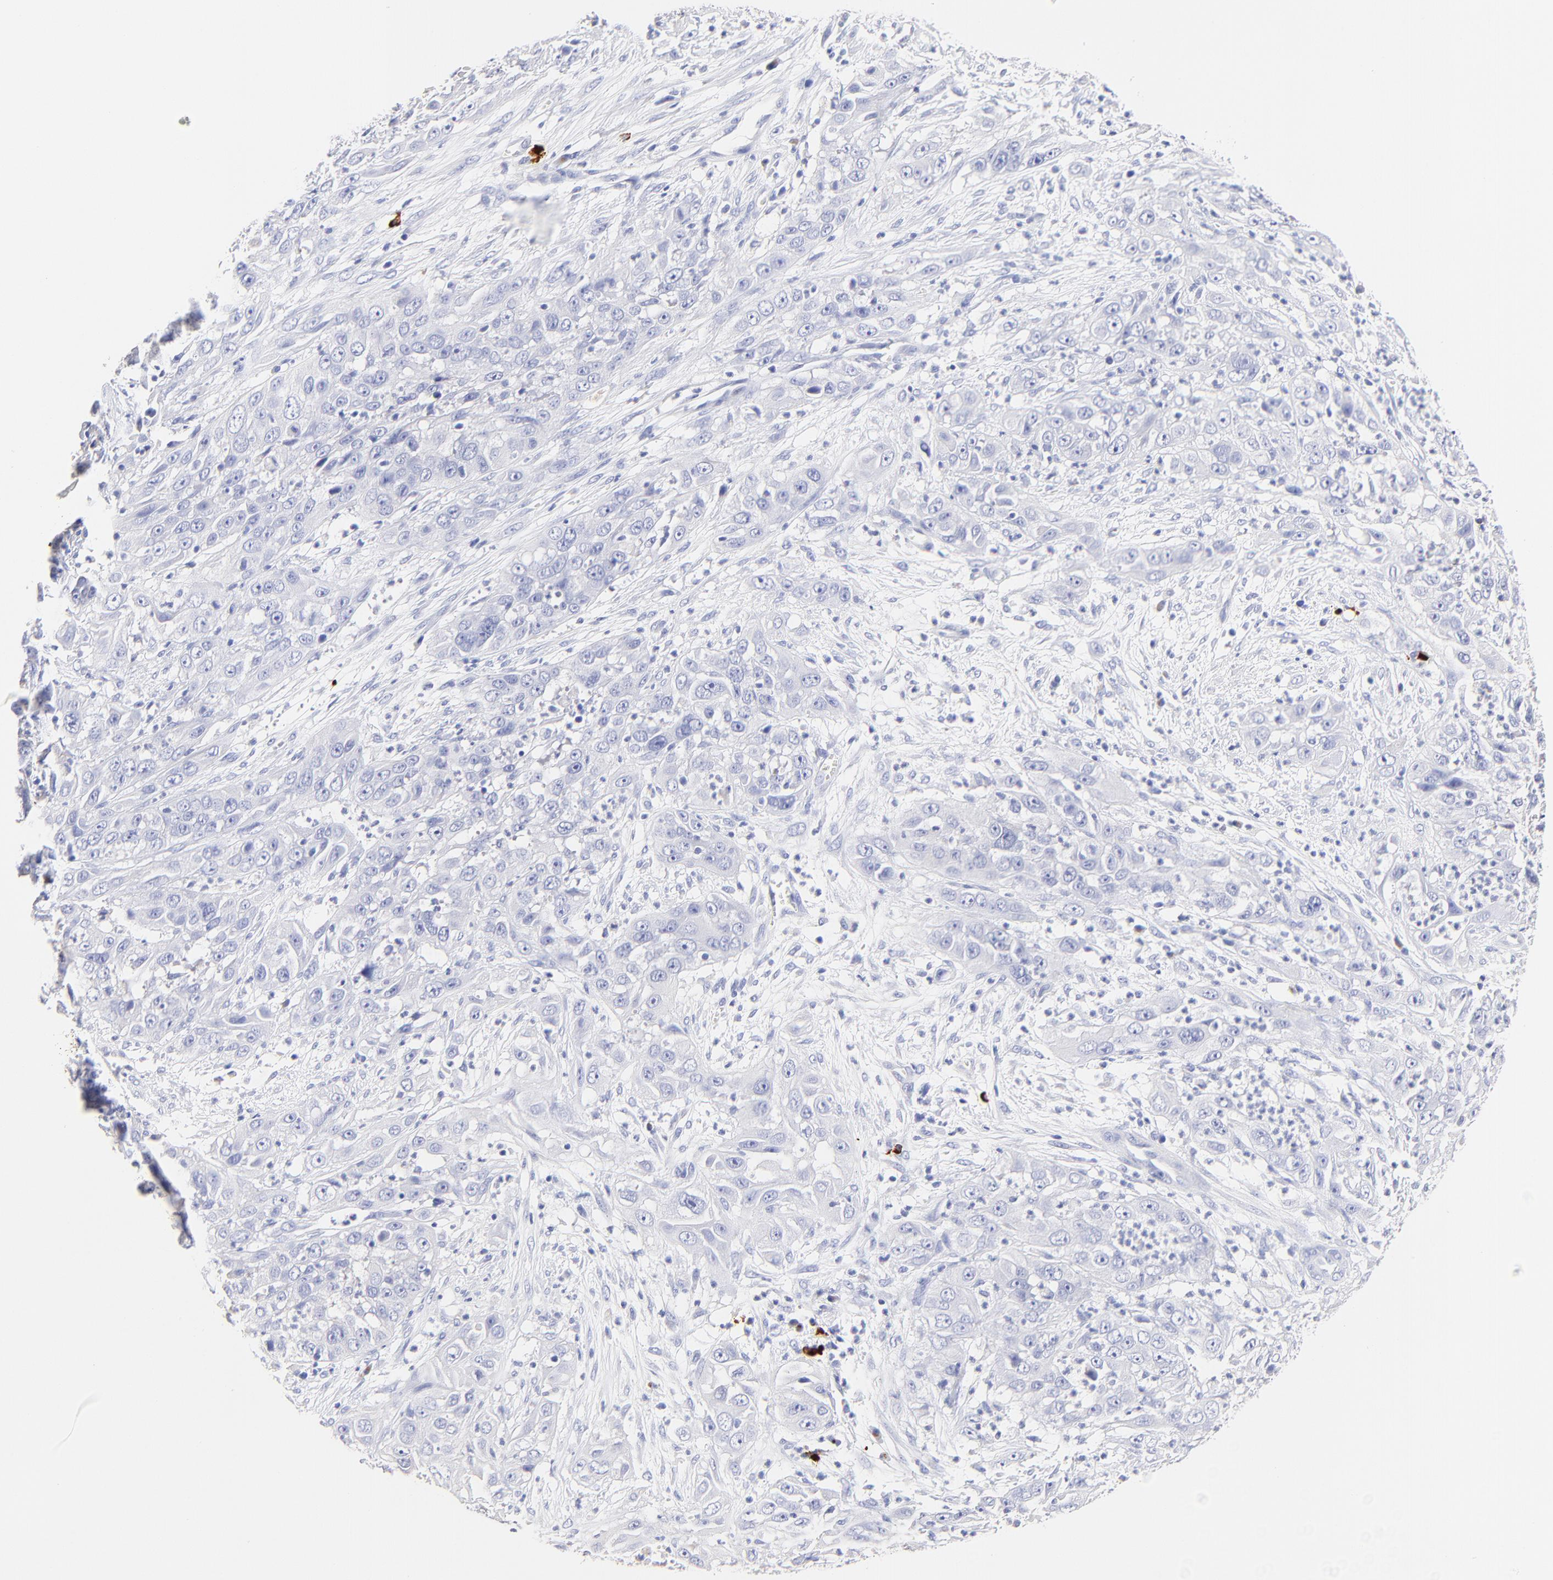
{"staining": {"intensity": "negative", "quantity": "none", "location": "none"}, "tissue": "cervical cancer", "cell_type": "Tumor cells", "image_type": "cancer", "snomed": [{"axis": "morphology", "description": "Squamous cell carcinoma, NOS"}, {"axis": "topography", "description": "Cervix"}], "caption": "Micrograph shows no protein expression in tumor cells of cervical squamous cell carcinoma tissue.", "gene": "ASB9", "patient": {"sex": "female", "age": 32}}